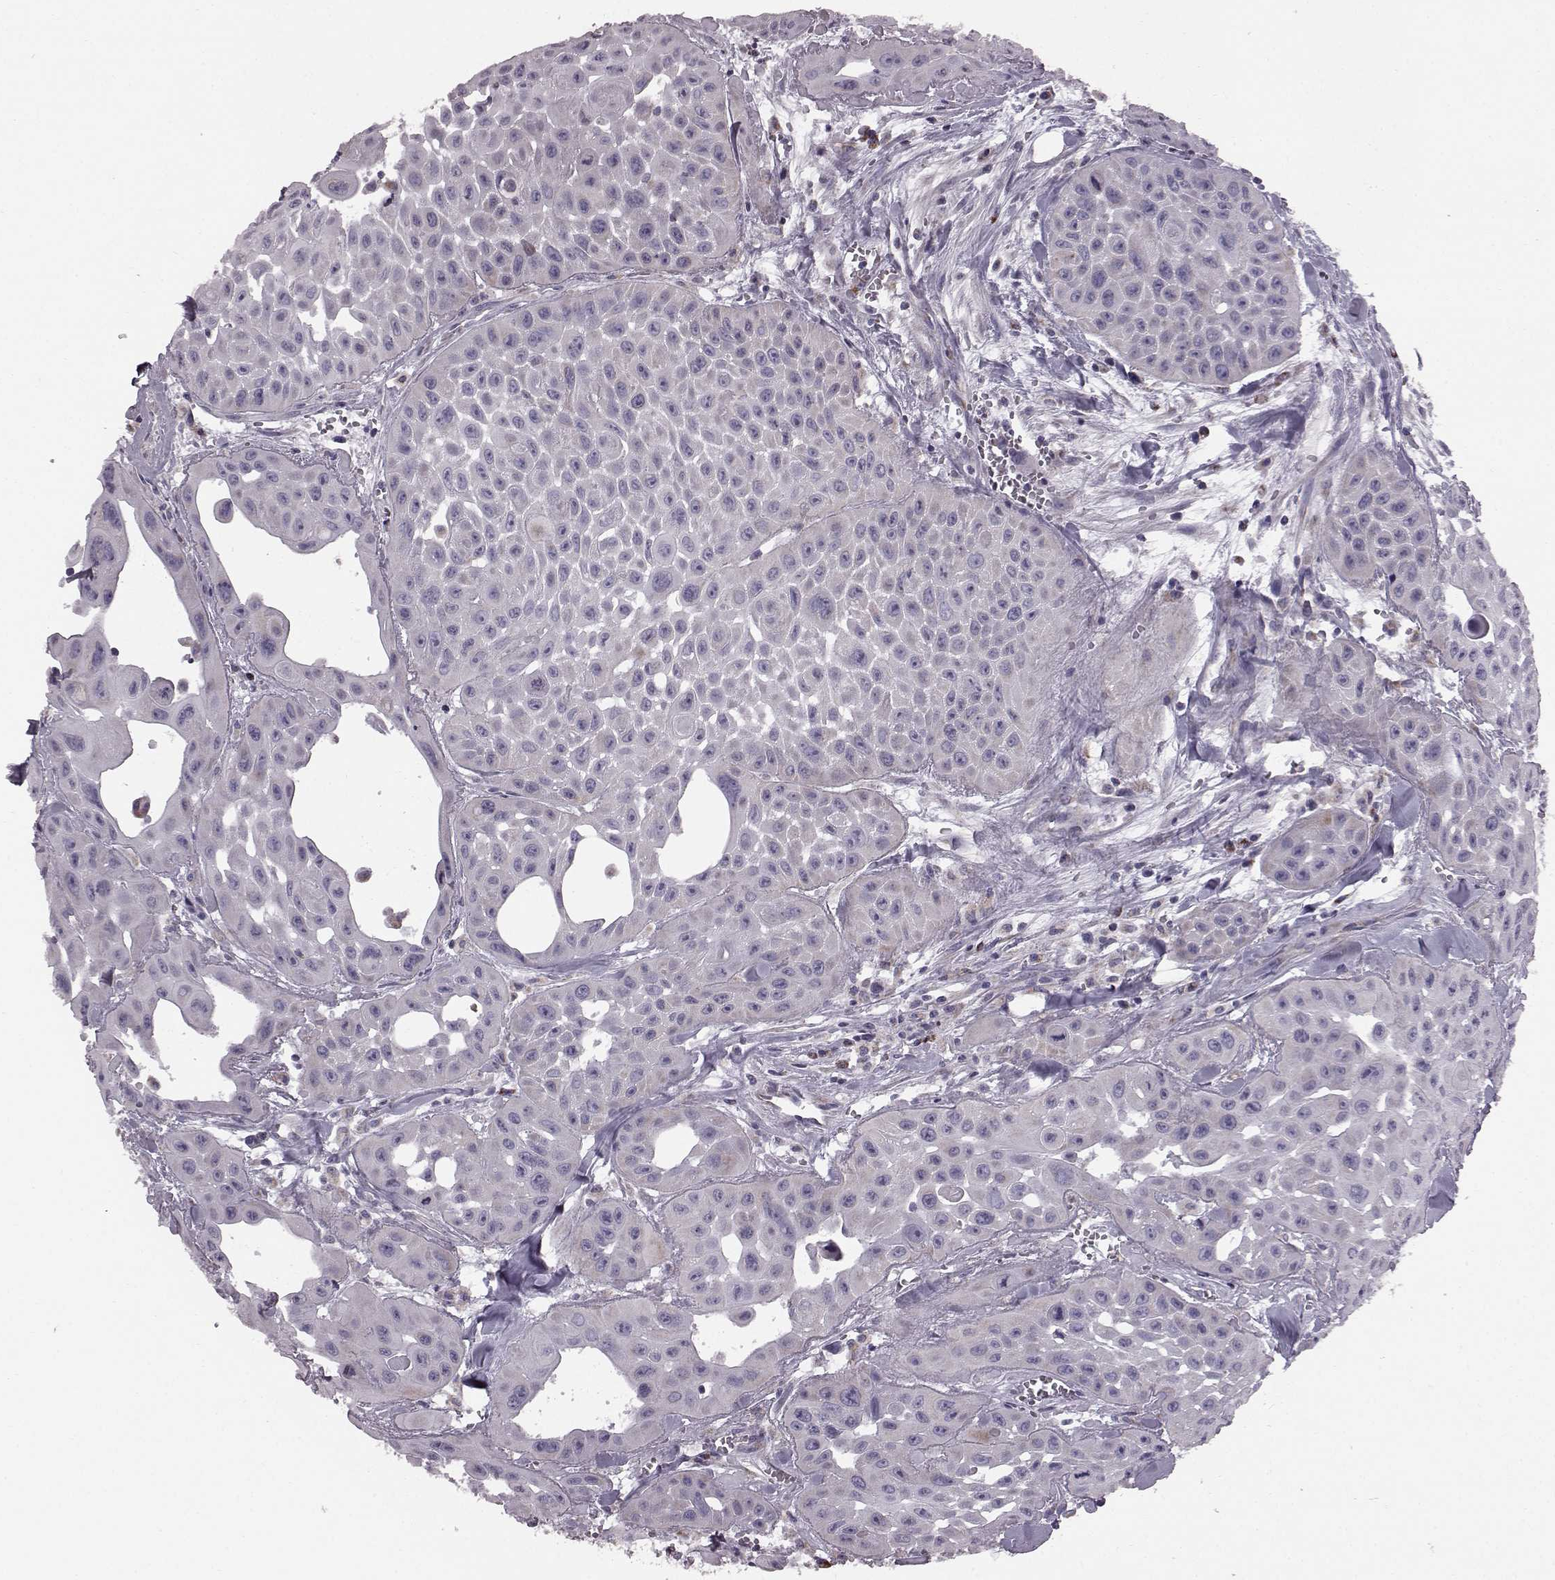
{"staining": {"intensity": "negative", "quantity": "none", "location": "none"}, "tissue": "head and neck cancer", "cell_type": "Tumor cells", "image_type": "cancer", "snomed": [{"axis": "morphology", "description": "Adenocarcinoma, NOS"}, {"axis": "topography", "description": "Head-Neck"}], "caption": "Tumor cells are negative for protein expression in human head and neck cancer. (DAB IHC, high magnification).", "gene": "FAM8A1", "patient": {"sex": "male", "age": 73}}